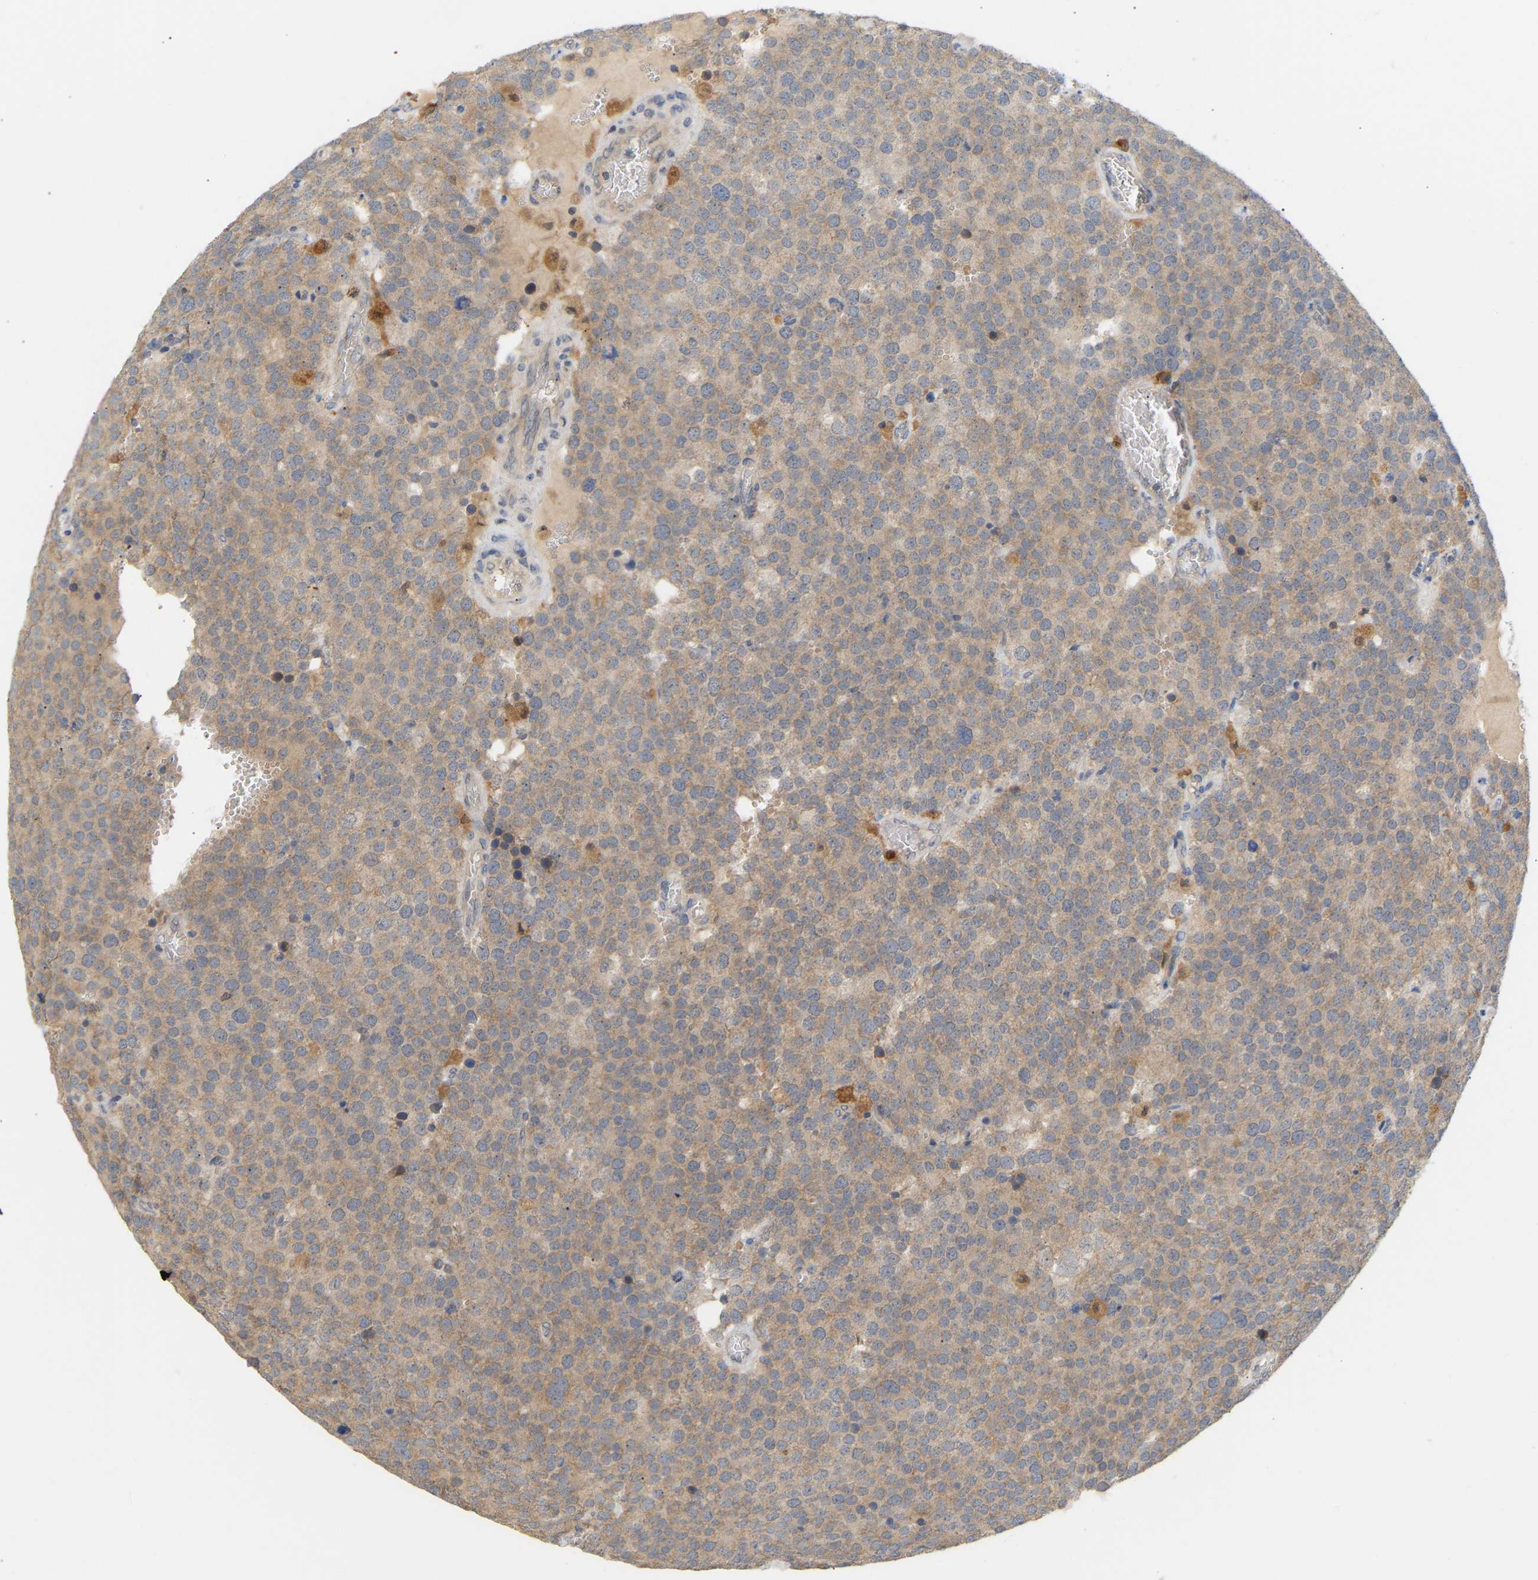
{"staining": {"intensity": "weak", "quantity": ">75%", "location": "cytoplasmic/membranous"}, "tissue": "testis cancer", "cell_type": "Tumor cells", "image_type": "cancer", "snomed": [{"axis": "morphology", "description": "Normal tissue, NOS"}, {"axis": "morphology", "description": "Seminoma, NOS"}, {"axis": "topography", "description": "Testis"}], "caption": "Testis cancer was stained to show a protein in brown. There is low levels of weak cytoplasmic/membranous staining in about >75% of tumor cells.", "gene": "TPMT", "patient": {"sex": "male", "age": 71}}